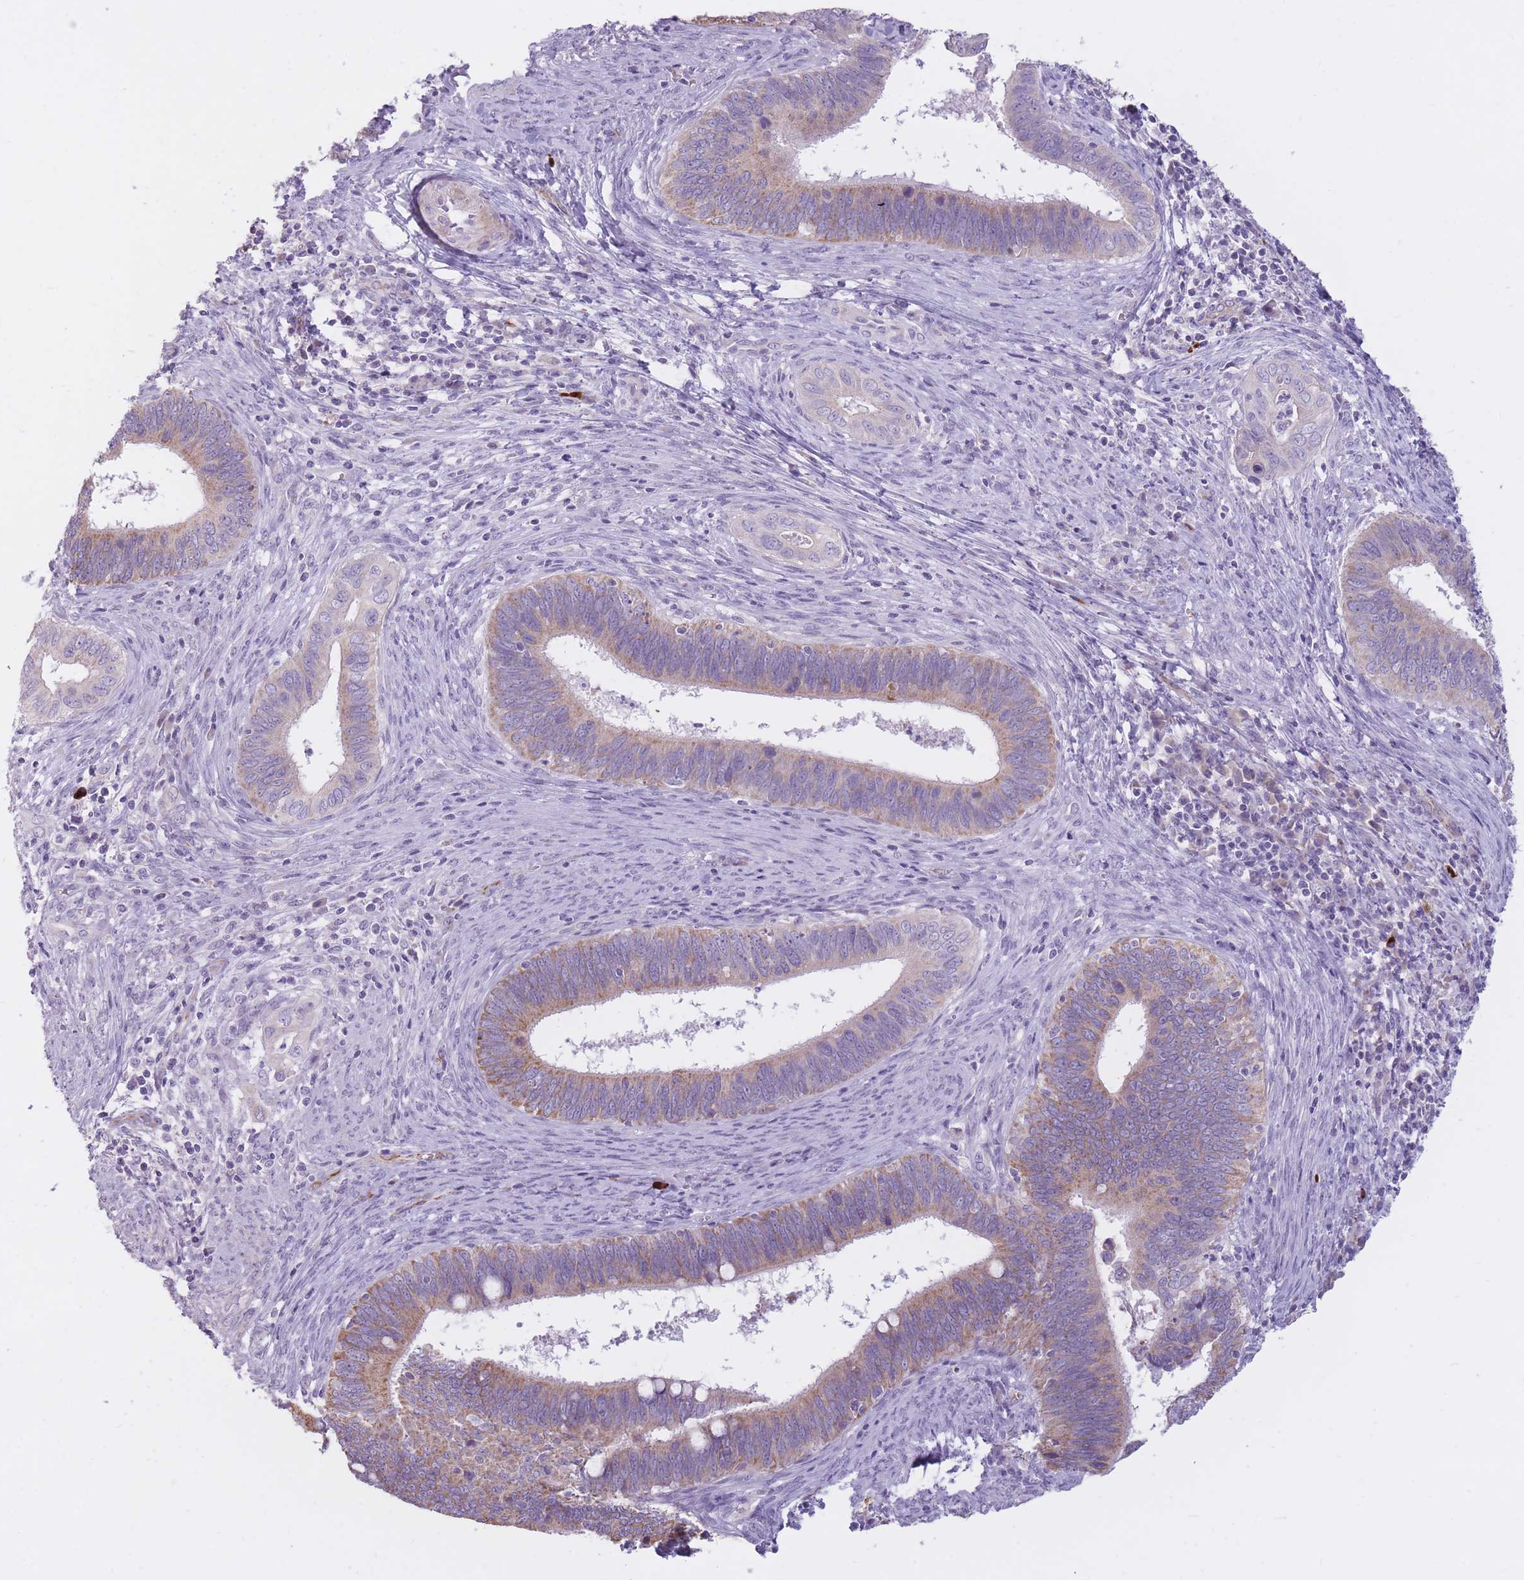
{"staining": {"intensity": "weak", "quantity": "25%-75%", "location": "cytoplasmic/membranous"}, "tissue": "cervical cancer", "cell_type": "Tumor cells", "image_type": "cancer", "snomed": [{"axis": "morphology", "description": "Adenocarcinoma, NOS"}, {"axis": "topography", "description": "Cervix"}], "caption": "Immunohistochemical staining of human adenocarcinoma (cervical) reveals low levels of weak cytoplasmic/membranous protein positivity in about 25%-75% of tumor cells.", "gene": "RNF170", "patient": {"sex": "female", "age": 42}}